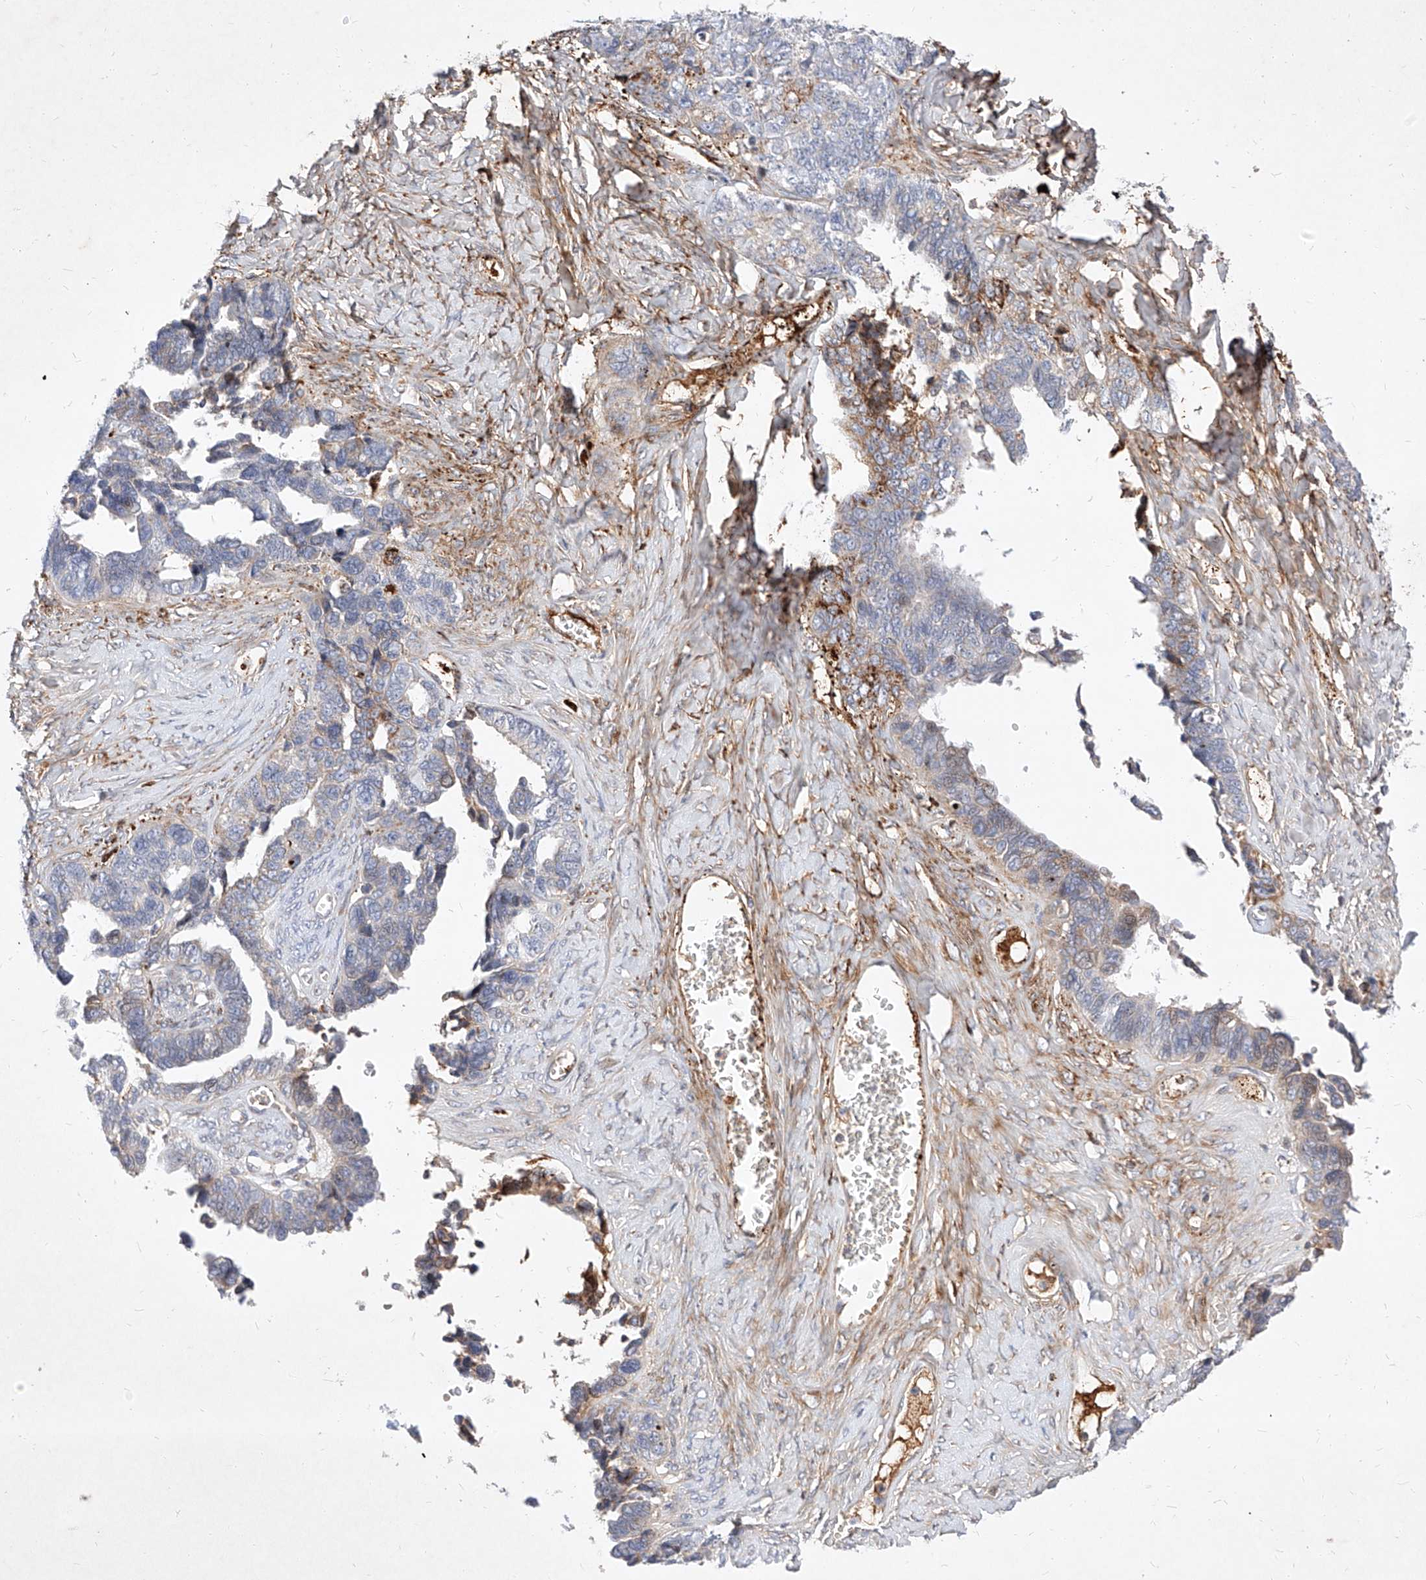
{"staining": {"intensity": "moderate", "quantity": "<25%", "location": "cytoplasmic/membranous"}, "tissue": "ovarian cancer", "cell_type": "Tumor cells", "image_type": "cancer", "snomed": [{"axis": "morphology", "description": "Cystadenocarcinoma, serous, NOS"}, {"axis": "topography", "description": "Ovary"}], "caption": "A photomicrograph showing moderate cytoplasmic/membranous staining in about <25% of tumor cells in ovarian cancer (serous cystadenocarcinoma), as visualized by brown immunohistochemical staining.", "gene": "OSGEPL1", "patient": {"sex": "female", "age": 79}}